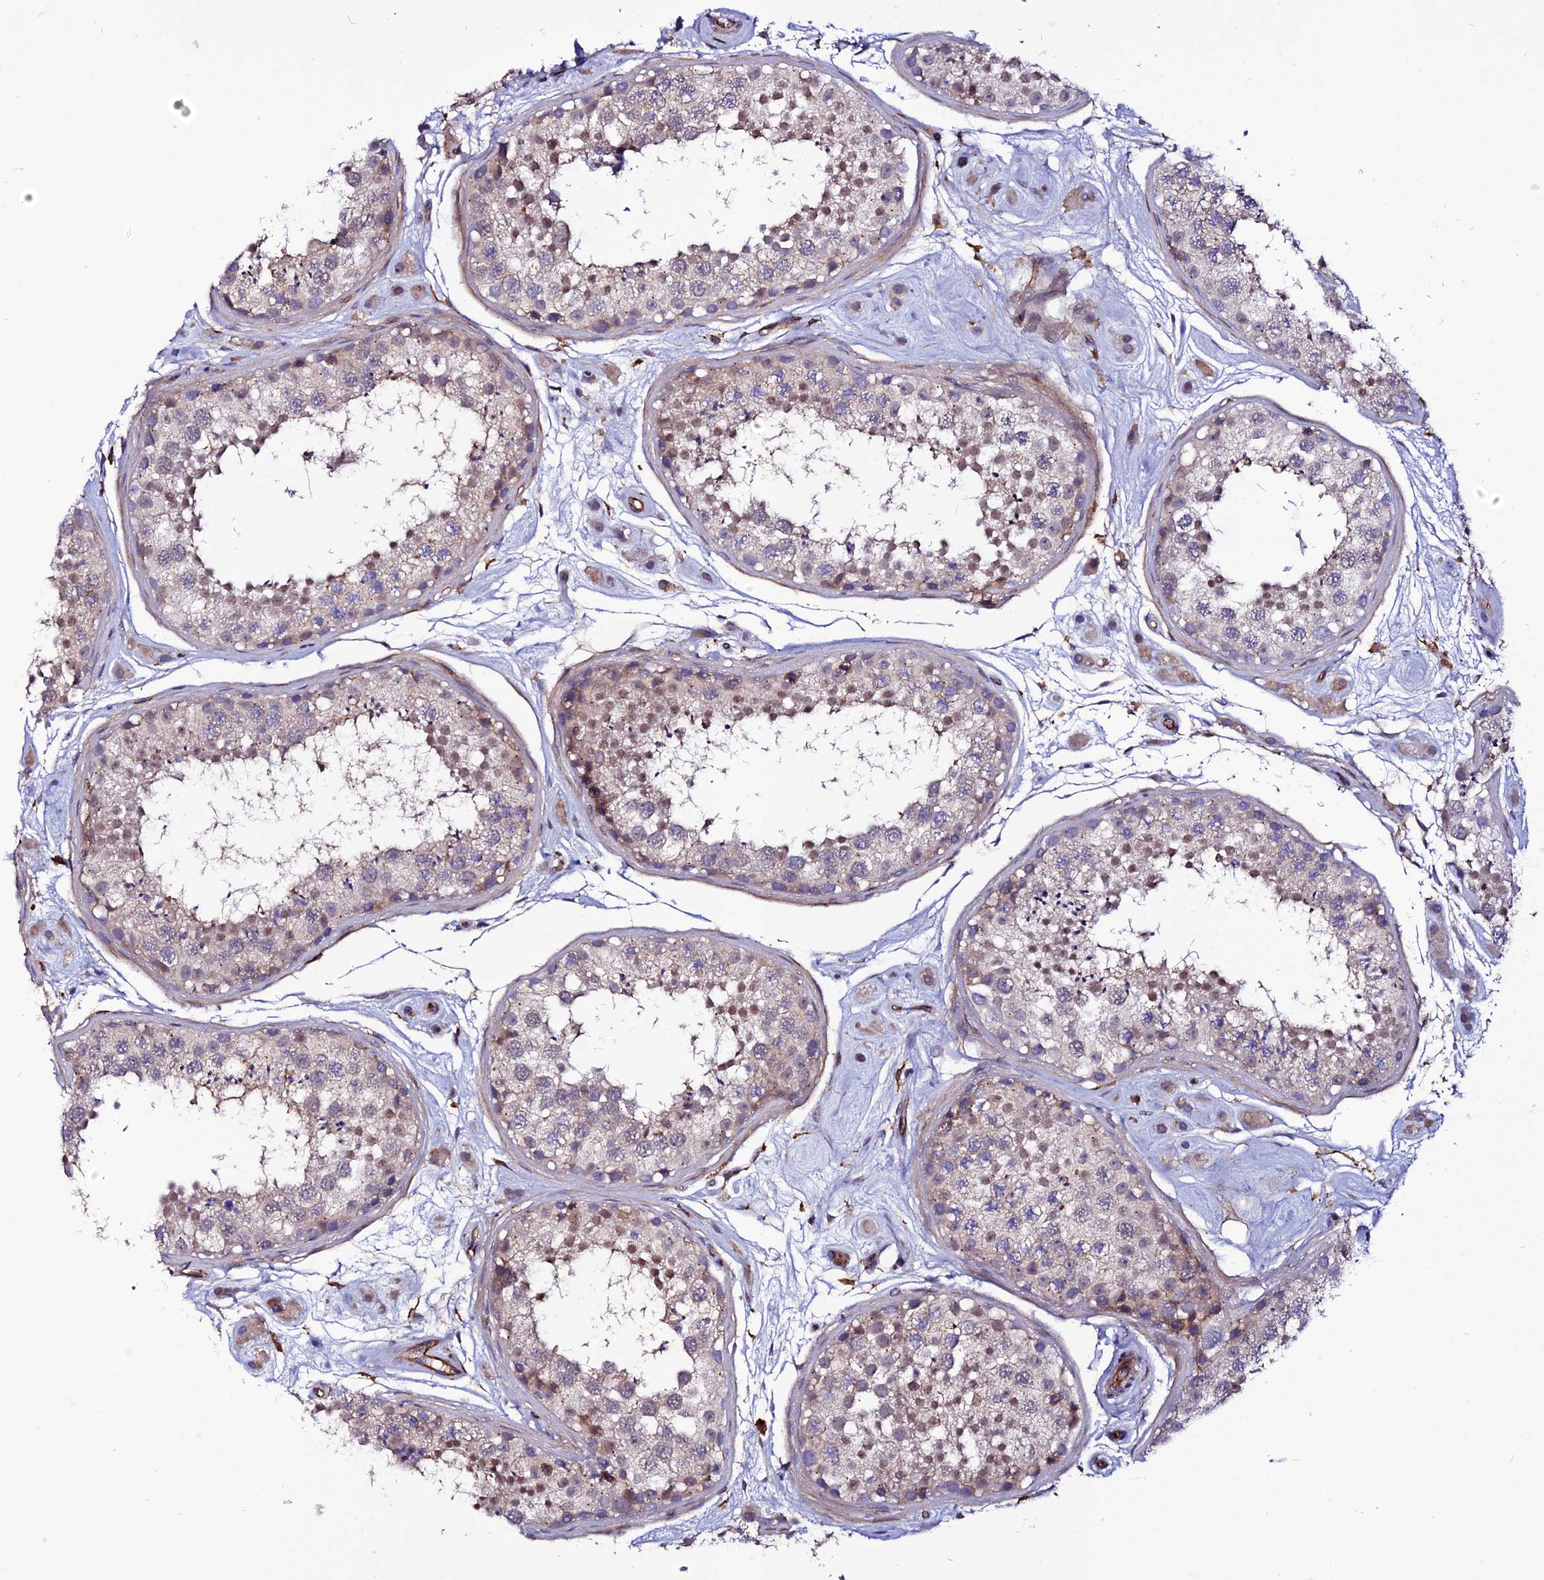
{"staining": {"intensity": "moderate", "quantity": "<25%", "location": "nuclear"}, "tissue": "testis", "cell_type": "Cells in seminiferous ducts", "image_type": "normal", "snomed": [{"axis": "morphology", "description": "Normal tissue, NOS"}, {"axis": "topography", "description": "Testis"}], "caption": "Immunohistochemical staining of benign human testis demonstrates moderate nuclear protein positivity in about <25% of cells in seminiferous ducts.", "gene": "USP17L10", "patient": {"sex": "male", "age": 25}}